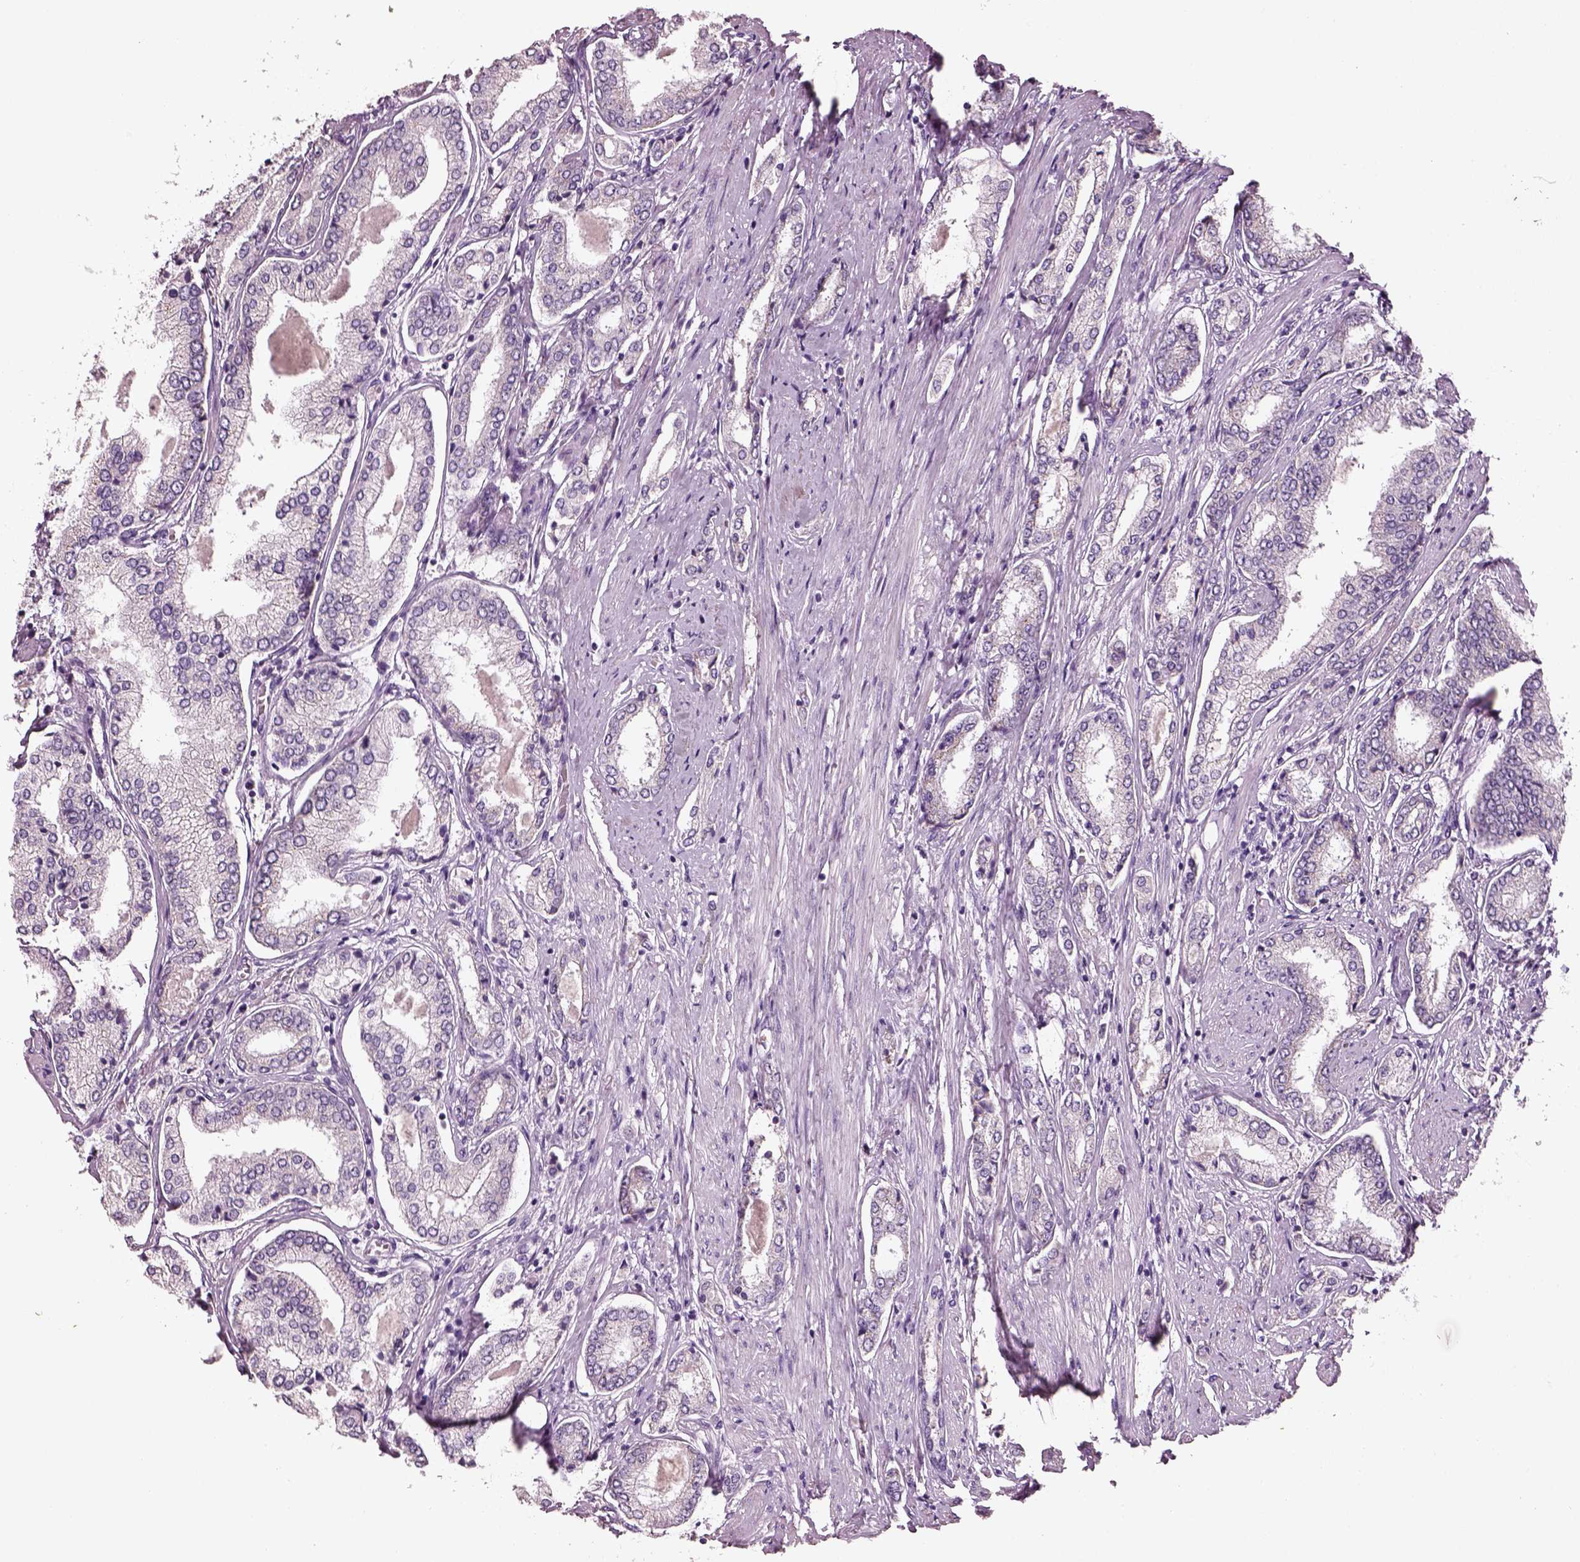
{"staining": {"intensity": "weak", "quantity": "<25%", "location": "cytoplasmic/membranous"}, "tissue": "prostate cancer", "cell_type": "Tumor cells", "image_type": "cancer", "snomed": [{"axis": "morphology", "description": "Adenocarcinoma, NOS"}, {"axis": "topography", "description": "Prostate"}], "caption": "Protein analysis of prostate cancer (adenocarcinoma) shows no significant expression in tumor cells.", "gene": "ELSPBP1", "patient": {"sex": "male", "age": 63}}